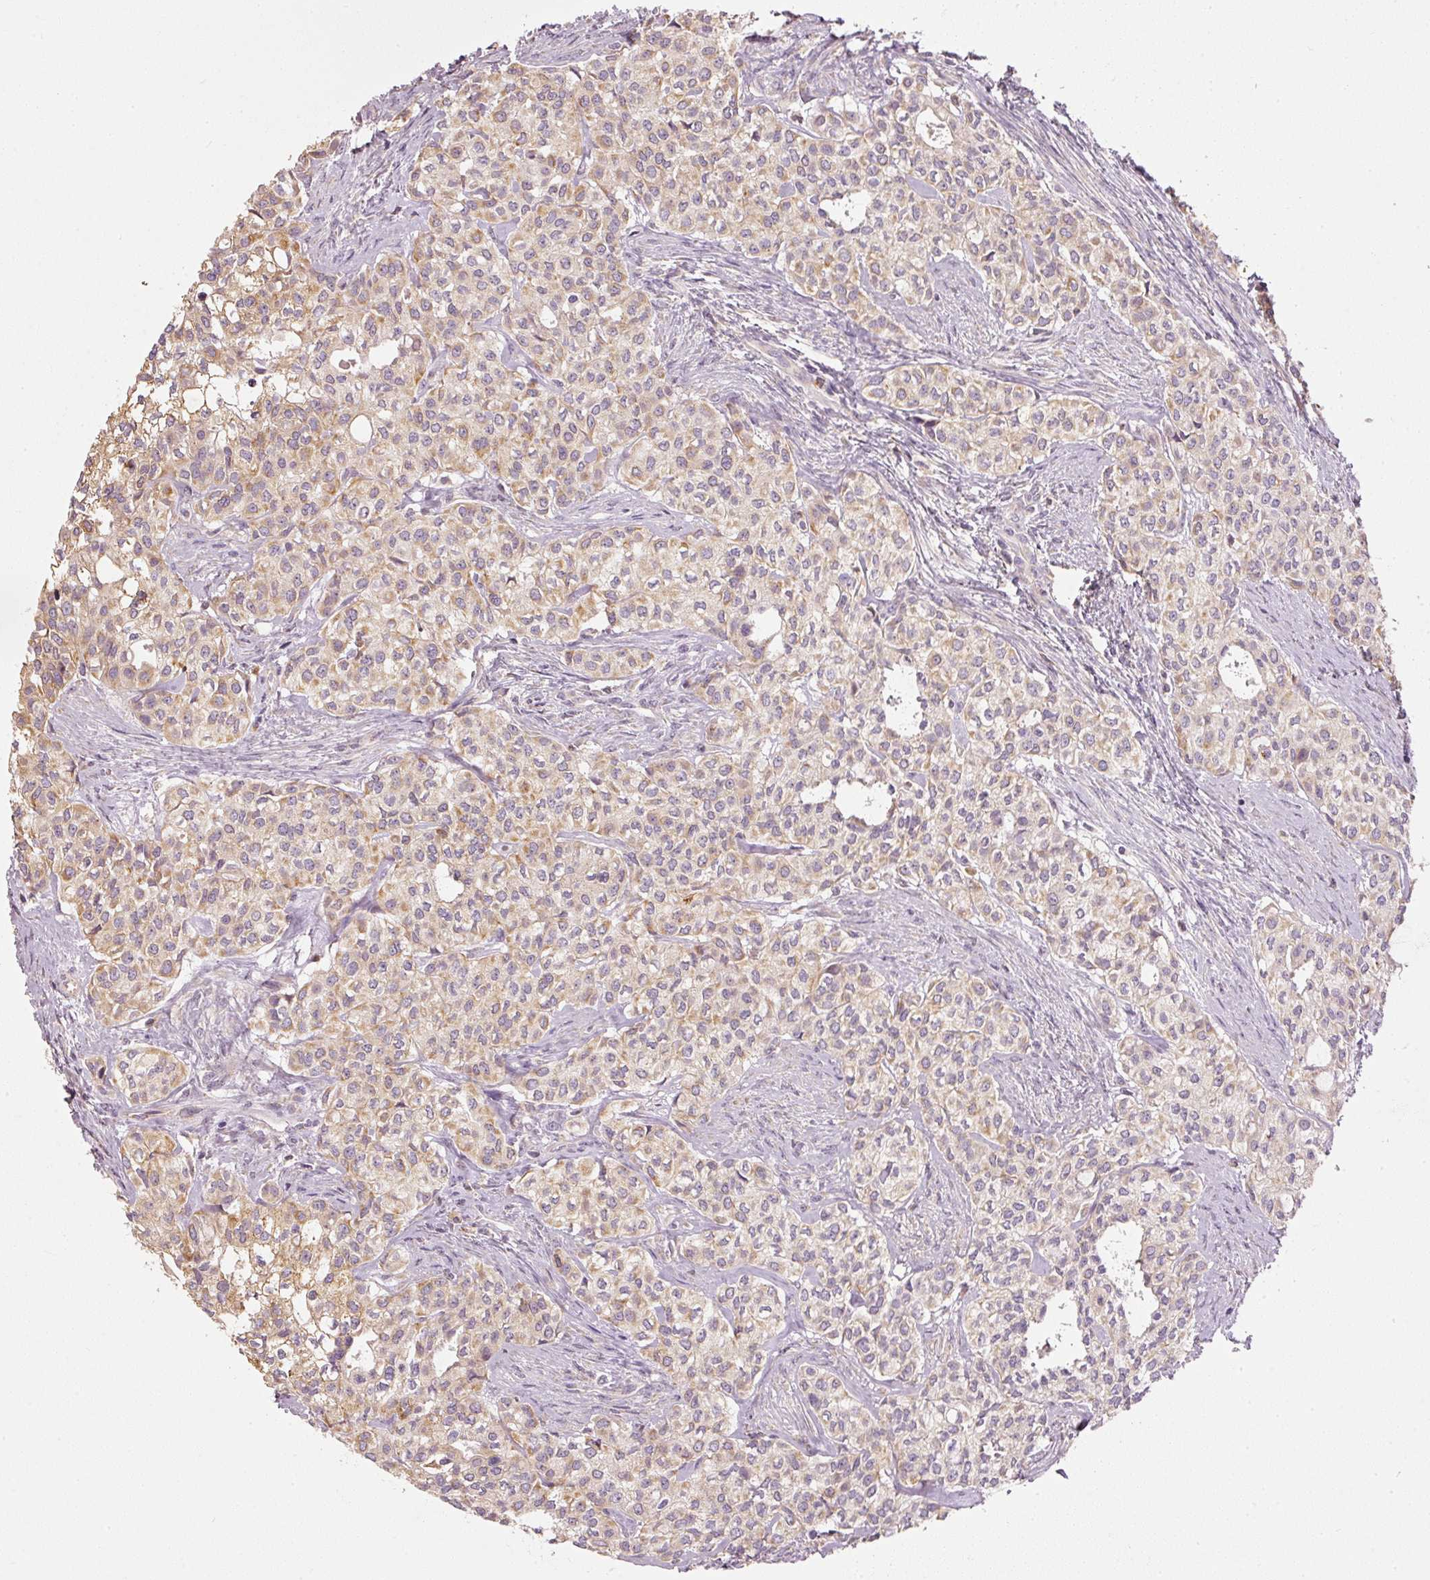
{"staining": {"intensity": "moderate", "quantity": ">75%", "location": "cytoplasmic/membranous"}, "tissue": "head and neck cancer", "cell_type": "Tumor cells", "image_type": "cancer", "snomed": [{"axis": "morphology", "description": "Adenocarcinoma, NOS"}, {"axis": "topography", "description": "Head-Neck"}], "caption": "High-power microscopy captured an IHC histopathology image of head and neck adenocarcinoma, revealing moderate cytoplasmic/membranous staining in approximately >75% of tumor cells.", "gene": "MTHFD1L", "patient": {"sex": "male", "age": 81}}